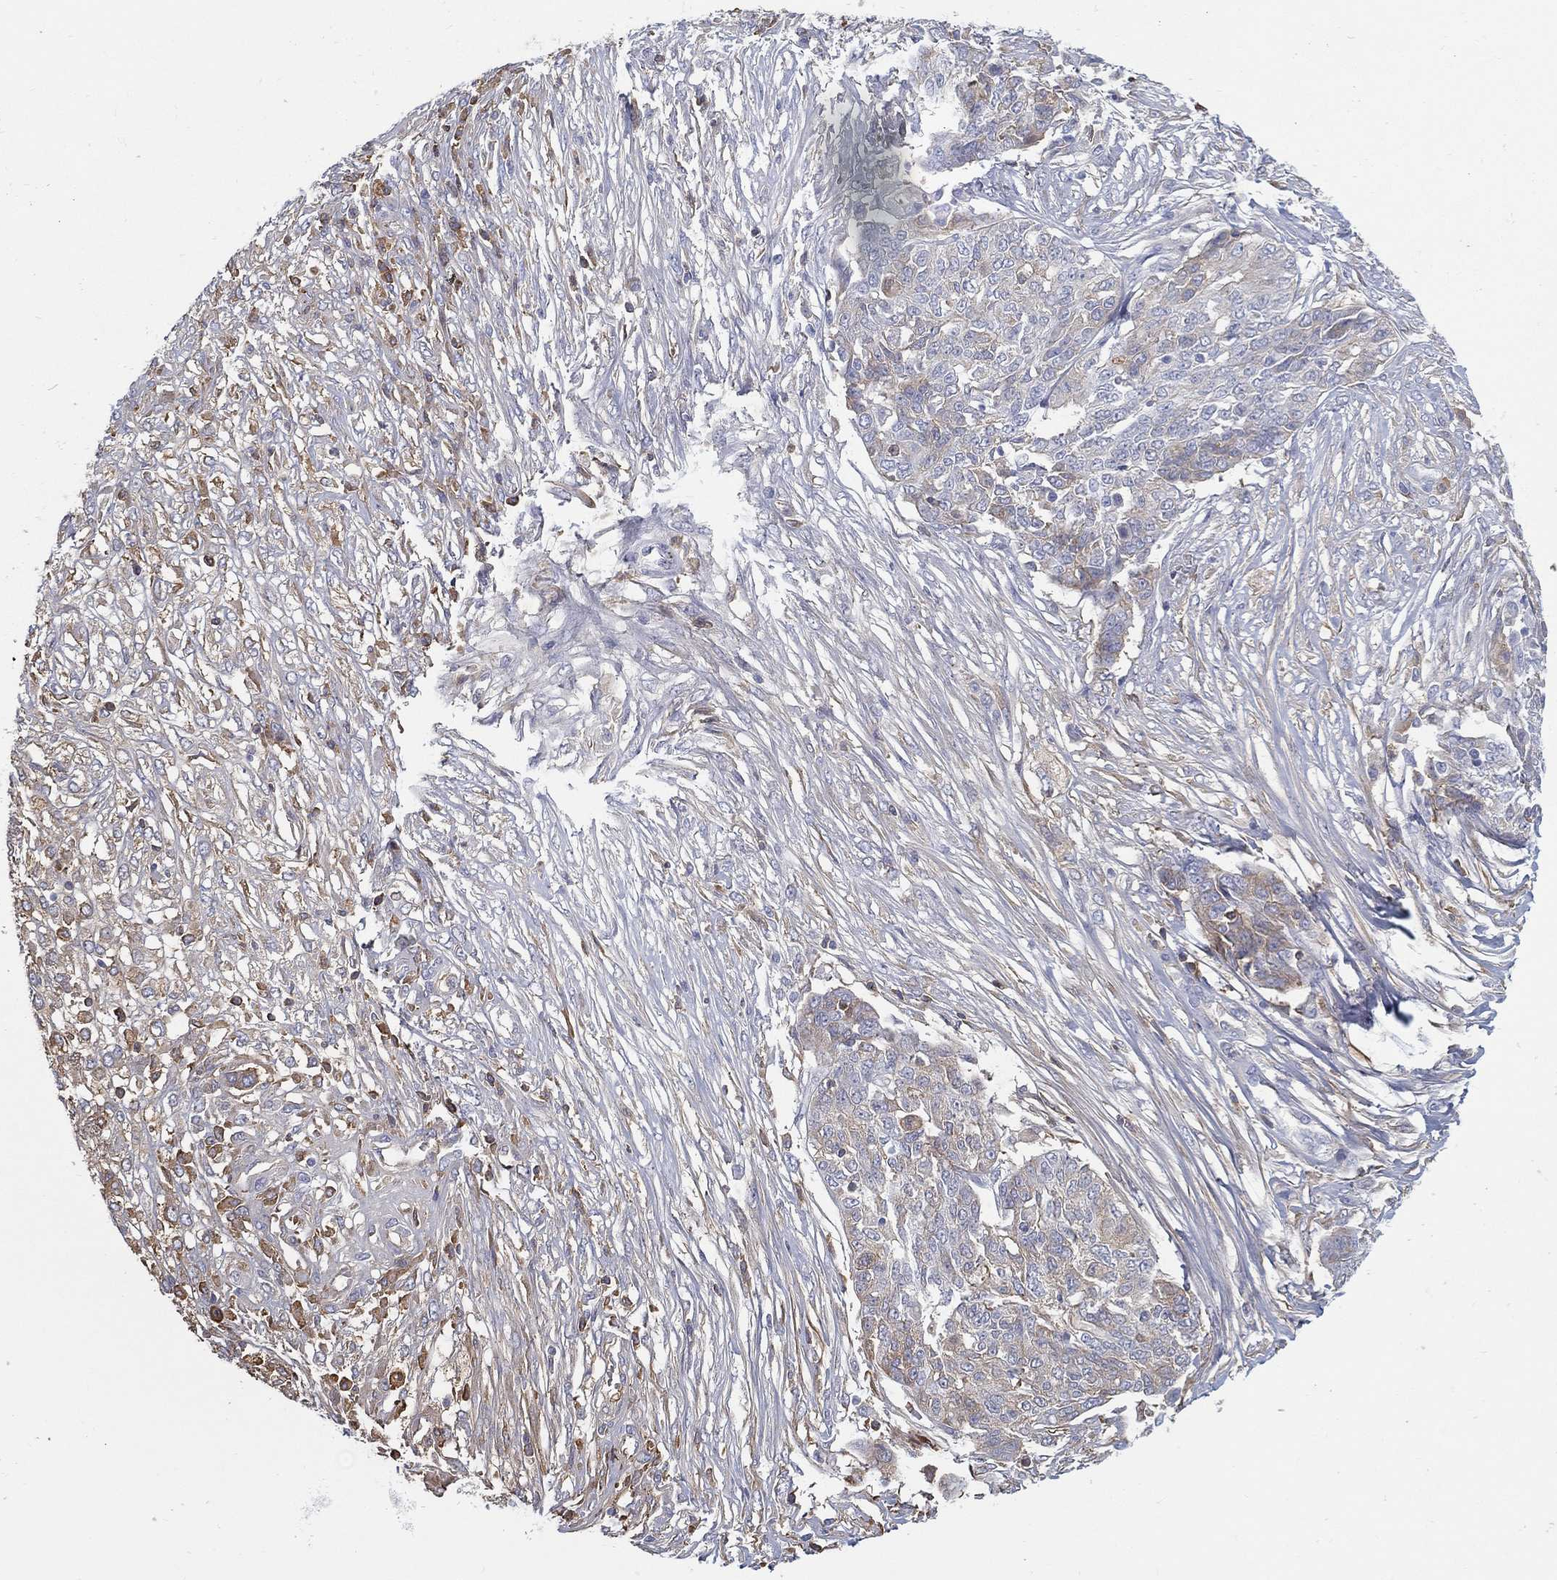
{"staining": {"intensity": "weak", "quantity": "<25%", "location": "cytoplasmic/membranous"}, "tissue": "ovarian cancer", "cell_type": "Tumor cells", "image_type": "cancer", "snomed": [{"axis": "morphology", "description": "Cystadenocarcinoma, serous, NOS"}, {"axis": "topography", "description": "Ovary"}], "caption": "This photomicrograph is of ovarian cancer stained with IHC to label a protein in brown with the nuclei are counter-stained blue. There is no positivity in tumor cells.", "gene": "IFNB1", "patient": {"sex": "female", "age": 67}}